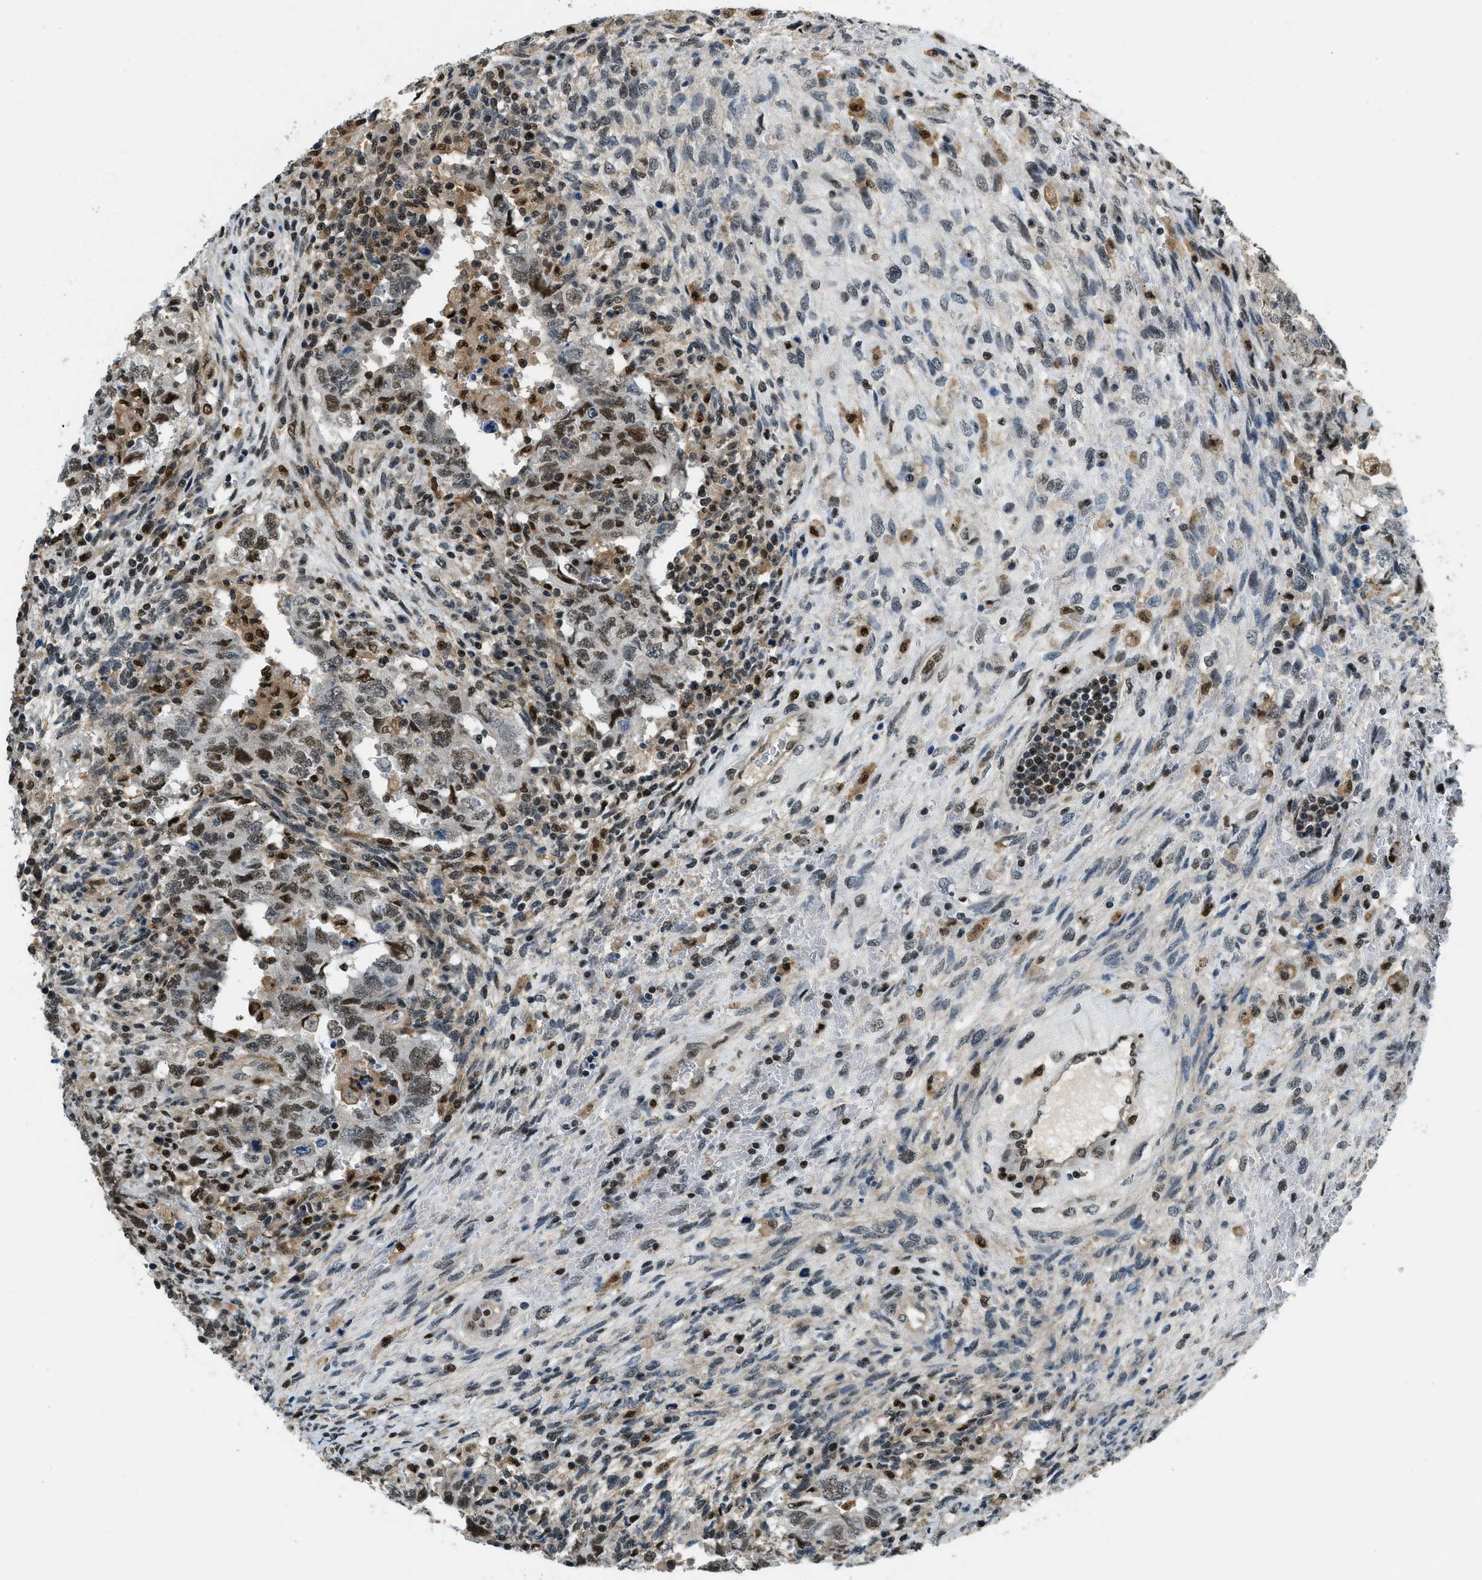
{"staining": {"intensity": "moderate", "quantity": ">75%", "location": "nuclear"}, "tissue": "testis cancer", "cell_type": "Tumor cells", "image_type": "cancer", "snomed": [{"axis": "morphology", "description": "Carcinoma, Embryonal, NOS"}, {"axis": "topography", "description": "Testis"}], "caption": "High-power microscopy captured an immunohistochemistry histopathology image of embryonal carcinoma (testis), revealing moderate nuclear expression in about >75% of tumor cells. (Brightfield microscopy of DAB IHC at high magnification).", "gene": "OGFR", "patient": {"sex": "male", "age": 26}}